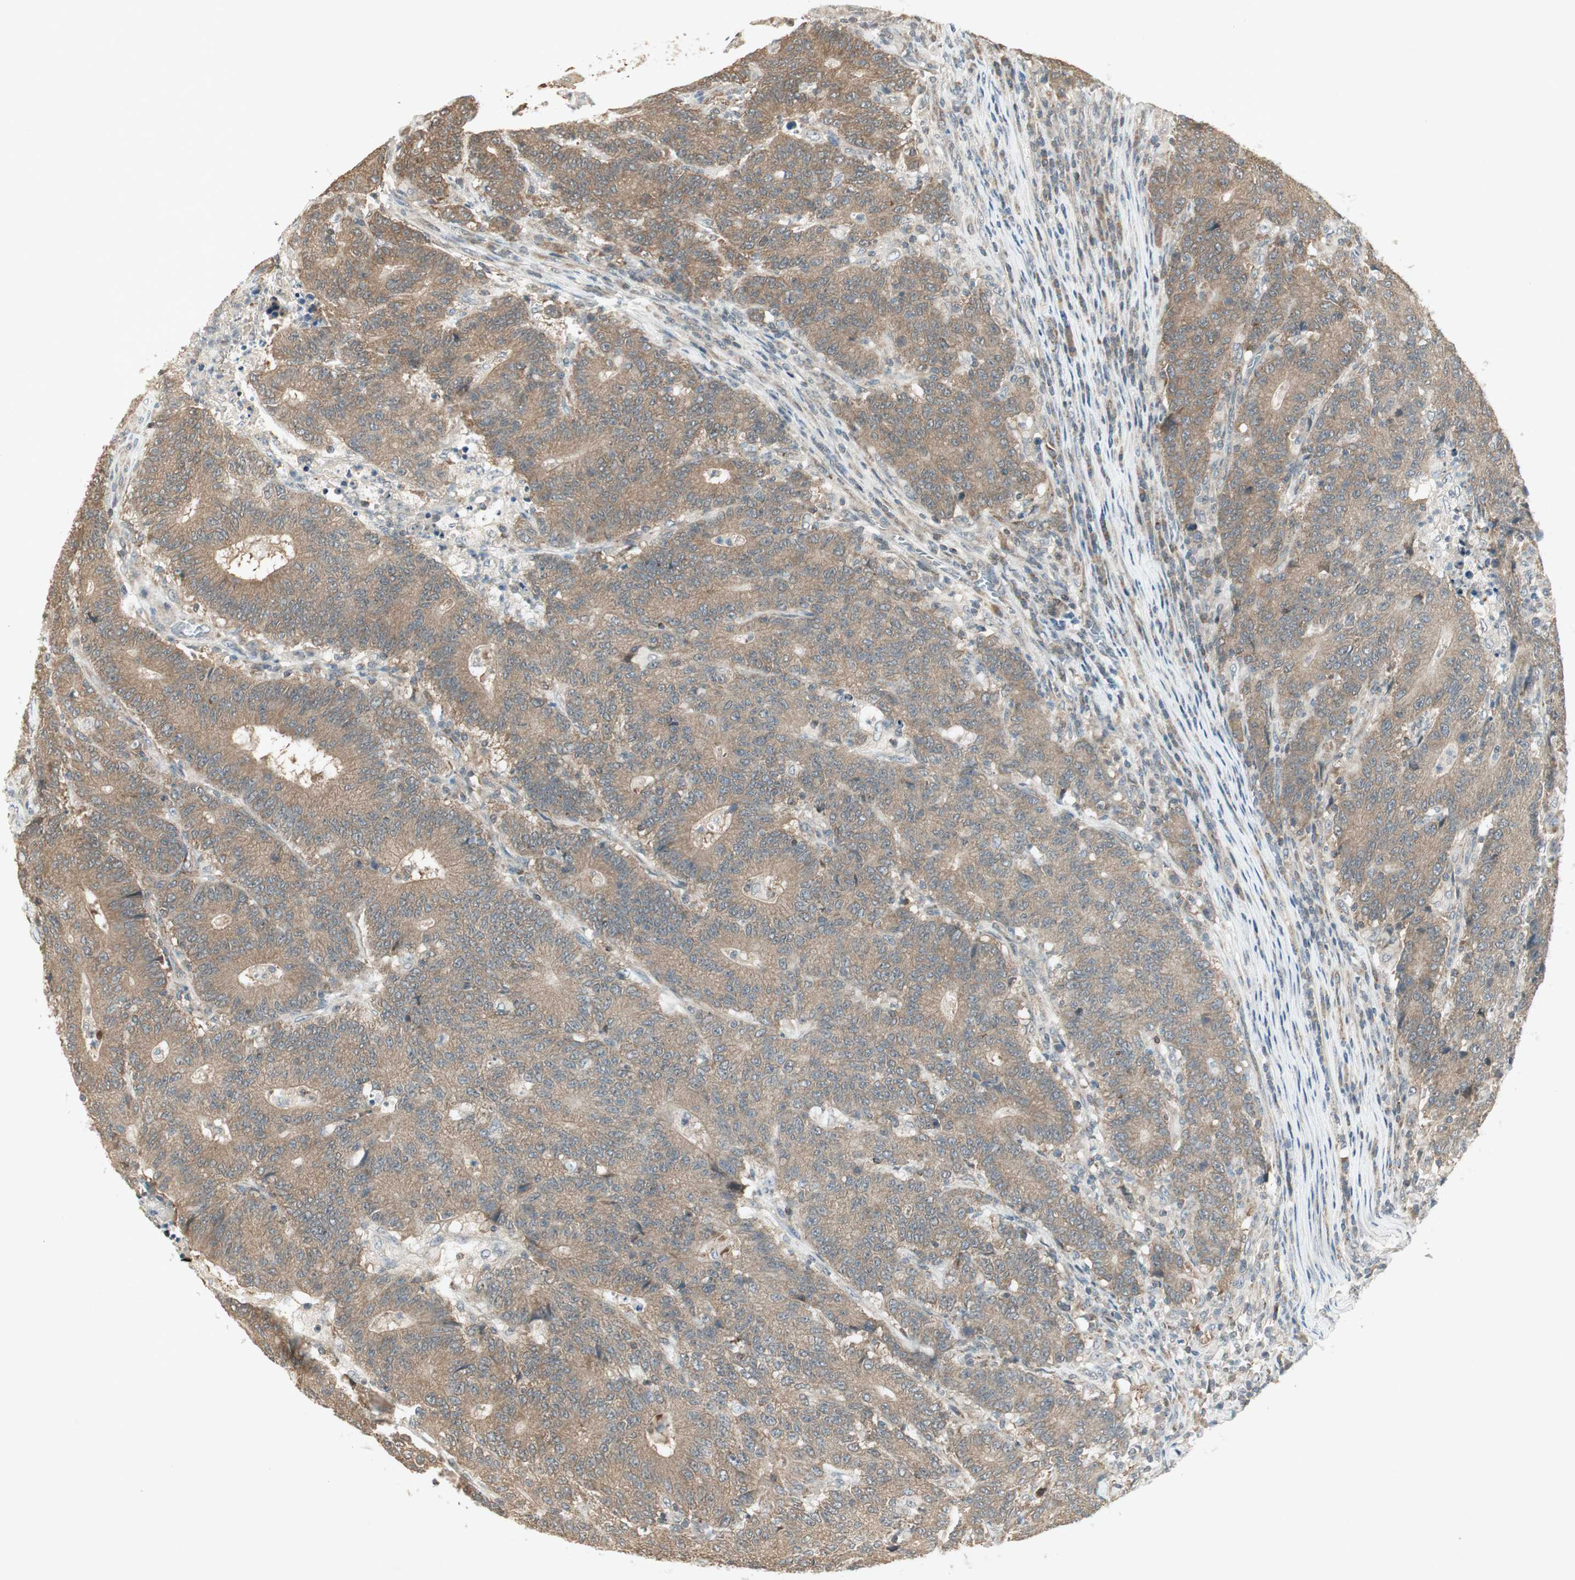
{"staining": {"intensity": "moderate", "quantity": ">75%", "location": "cytoplasmic/membranous"}, "tissue": "colorectal cancer", "cell_type": "Tumor cells", "image_type": "cancer", "snomed": [{"axis": "morphology", "description": "Normal tissue, NOS"}, {"axis": "morphology", "description": "Adenocarcinoma, NOS"}, {"axis": "topography", "description": "Colon"}], "caption": "Colorectal adenocarcinoma stained with immunohistochemistry displays moderate cytoplasmic/membranous expression in approximately >75% of tumor cells.", "gene": "USP2", "patient": {"sex": "female", "age": 75}}